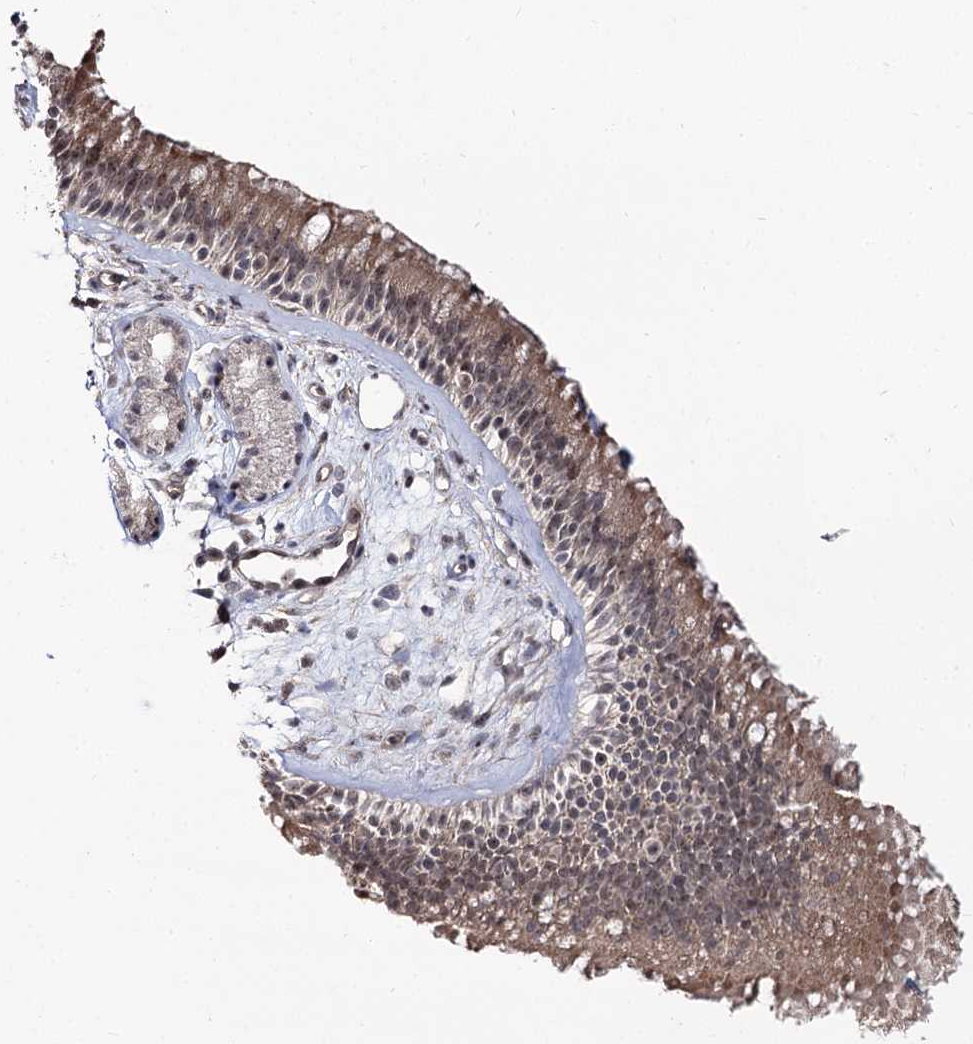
{"staining": {"intensity": "moderate", "quantity": ">75%", "location": "cytoplasmic/membranous"}, "tissue": "nasopharynx", "cell_type": "Respiratory epithelial cells", "image_type": "normal", "snomed": [{"axis": "morphology", "description": "Normal tissue, NOS"}, {"axis": "morphology", "description": "Inflammation, NOS"}, {"axis": "morphology", "description": "Malignant melanoma, Metastatic site"}, {"axis": "topography", "description": "Nasopharynx"}], "caption": "About >75% of respiratory epithelial cells in benign human nasopharynx reveal moderate cytoplasmic/membranous protein positivity as visualized by brown immunohistochemical staining.", "gene": "RRP9", "patient": {"sex": "male", "age": 70}}